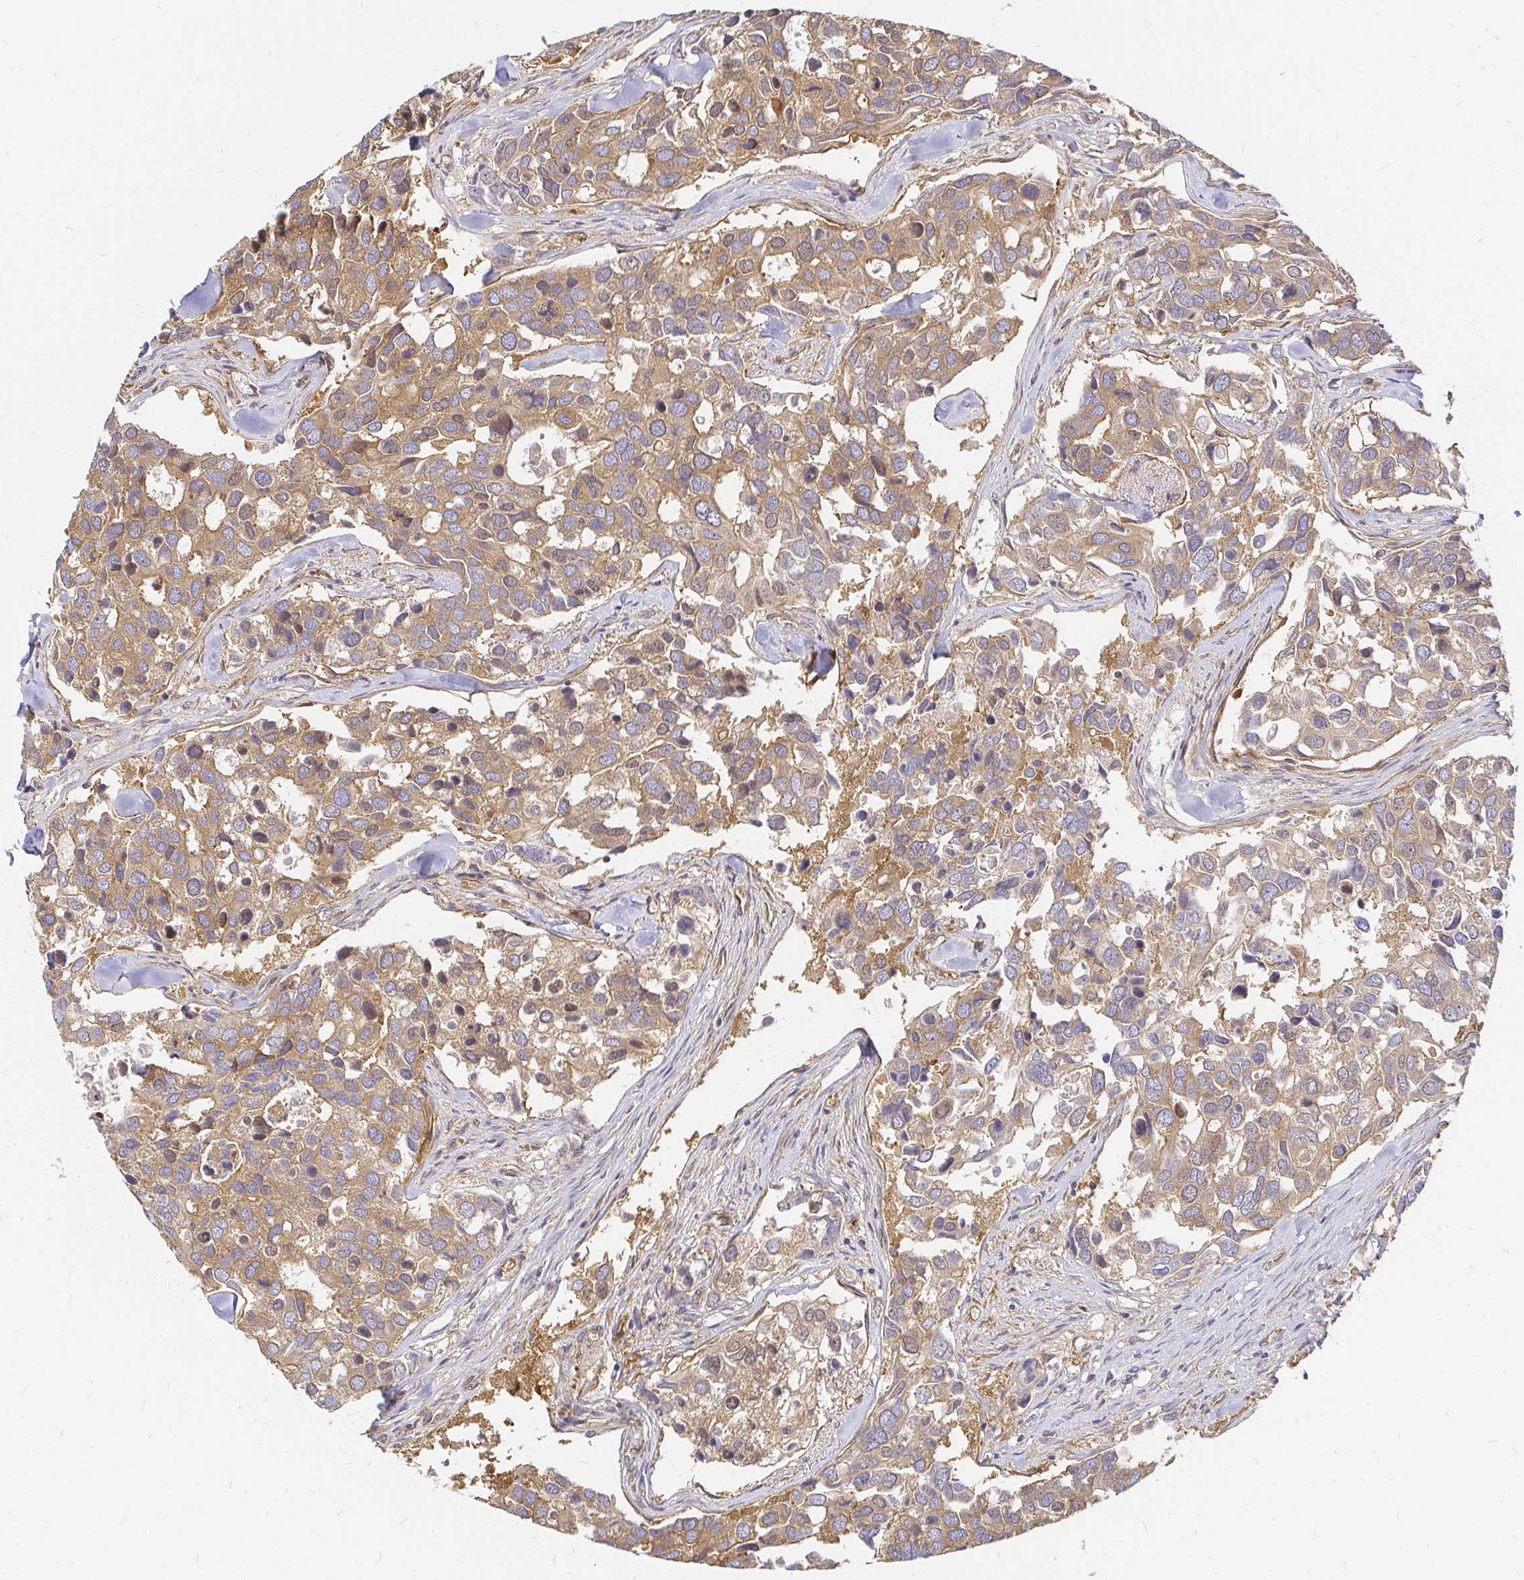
{"staining": {"intensity": "moderate", "quantity": ">75%", "location": "cytoplasmic/membranous"}, "tissue": "breast cancer", "cell_type": "Tumor cells", "image_type": "cancer", "snomed": [{"axis": "morphology", "description": "Duct carcinoma"}, {"axis": "topography", "description": "Breast"}], "caption": "IHC staining of breast cancer (infiltrating ductal carcinoma), which reveals medium levels of moderate cytoplasmic/membranous staining in about >75% of tumor cells indicating moderate cytoplasmic/membranous protein positivity. The staining was performed using DAB (3,3'-diaminobenzidine) (brown) for protein detection and nuclei were counterstained in hematoxylin (blue).", "gene": "KIF5B", "patient": {"sex": "female", "age": 83}}